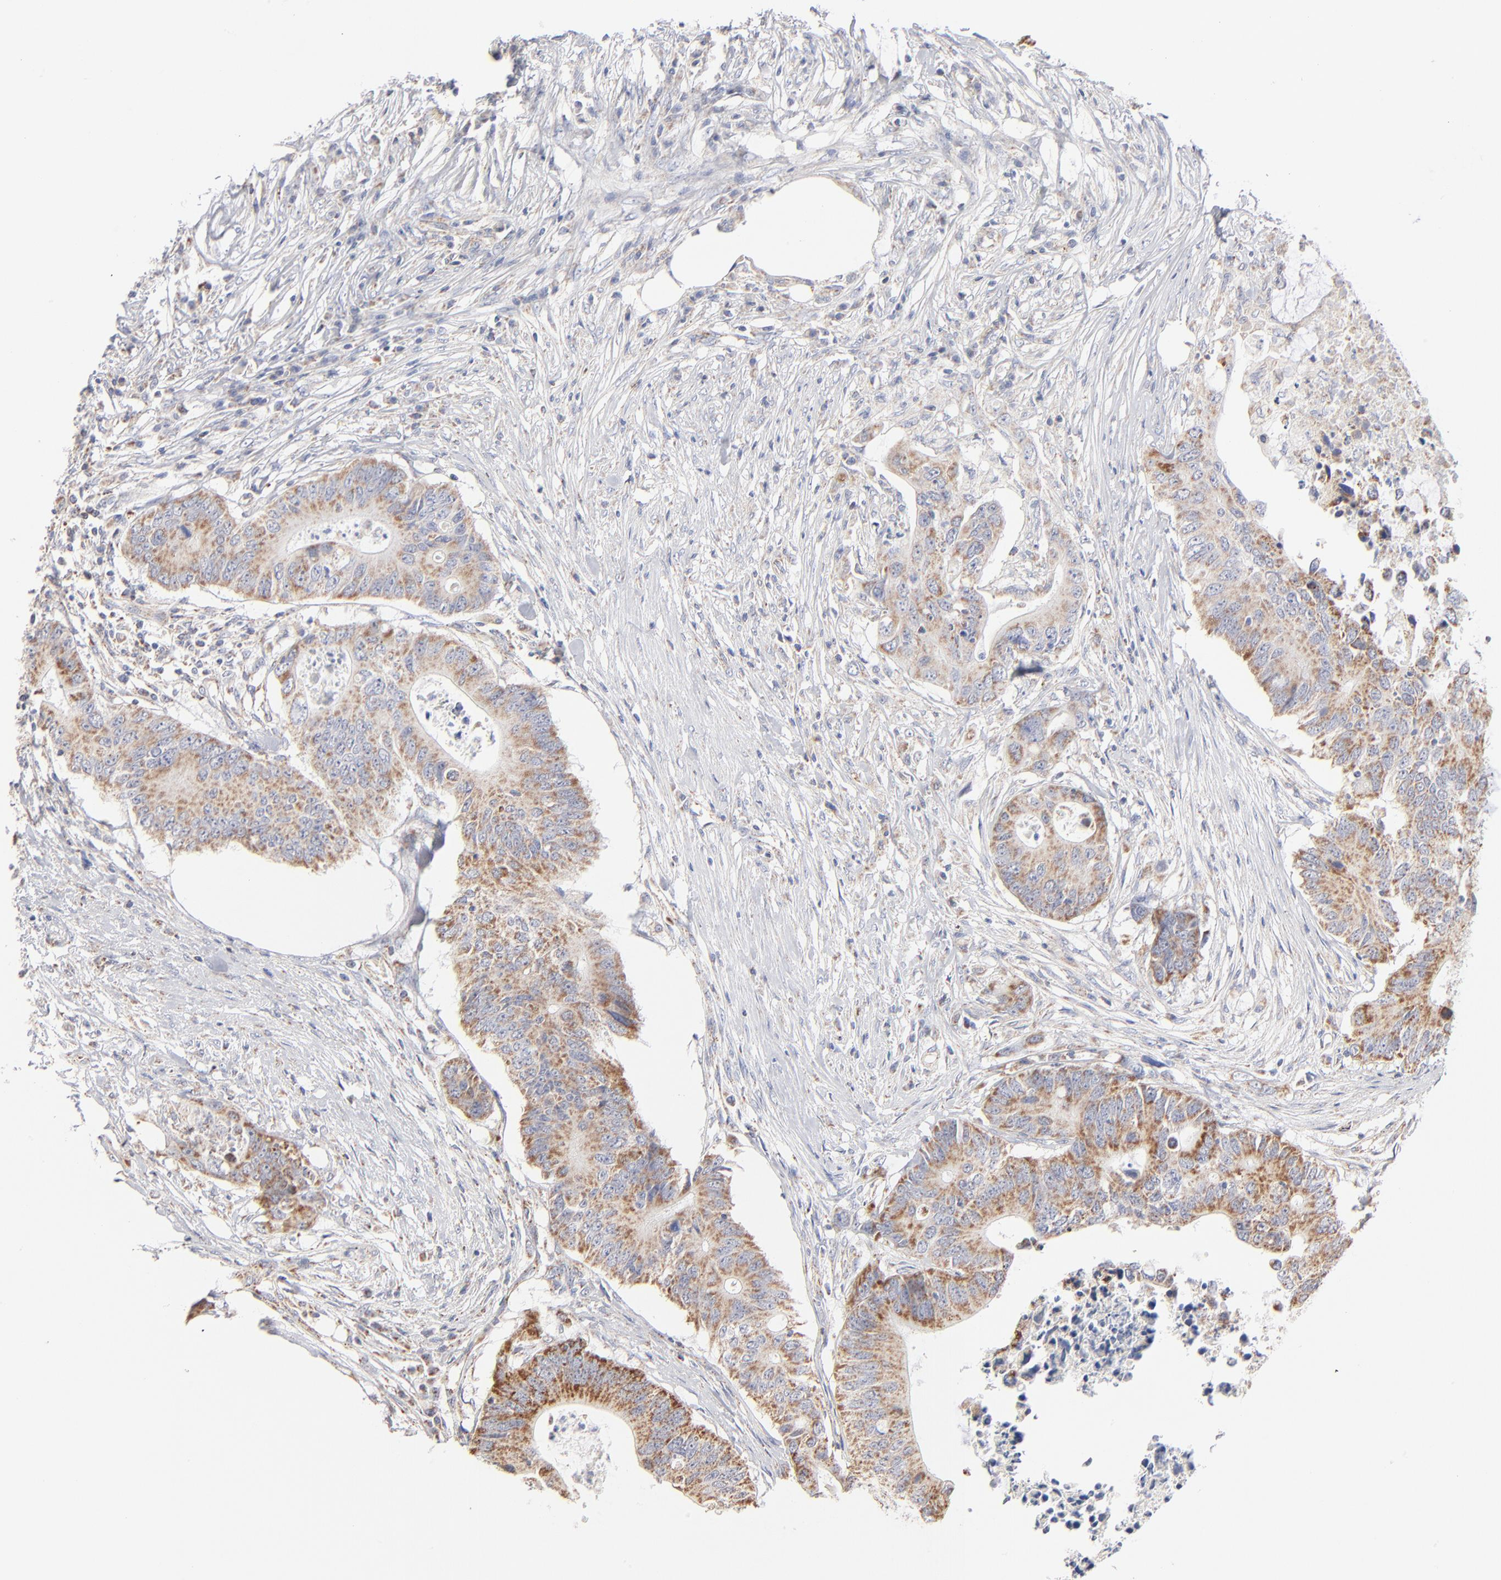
{"staining": {"intensity": "moderate", "quantity": ">75%", "location": "cytoplasmic/membranous"}, "tissue": "colorectal cancer", "cell_type": "Tumor cells", "image_type": "cancer", "snomed": [{"axis": "morphology", "description": "Adenocarcinoma, NOS"}, {"axis": "topography", "description": "Colon"}], "caption": "Moderate cytoplasmic/membranous positivity for a protein is present in about >75% of tumor cells of colorectal cancer (adenocarcinoma) using IHC.", "gene": "MRPL58", "patient": {"sex": "male", "age": 71}}